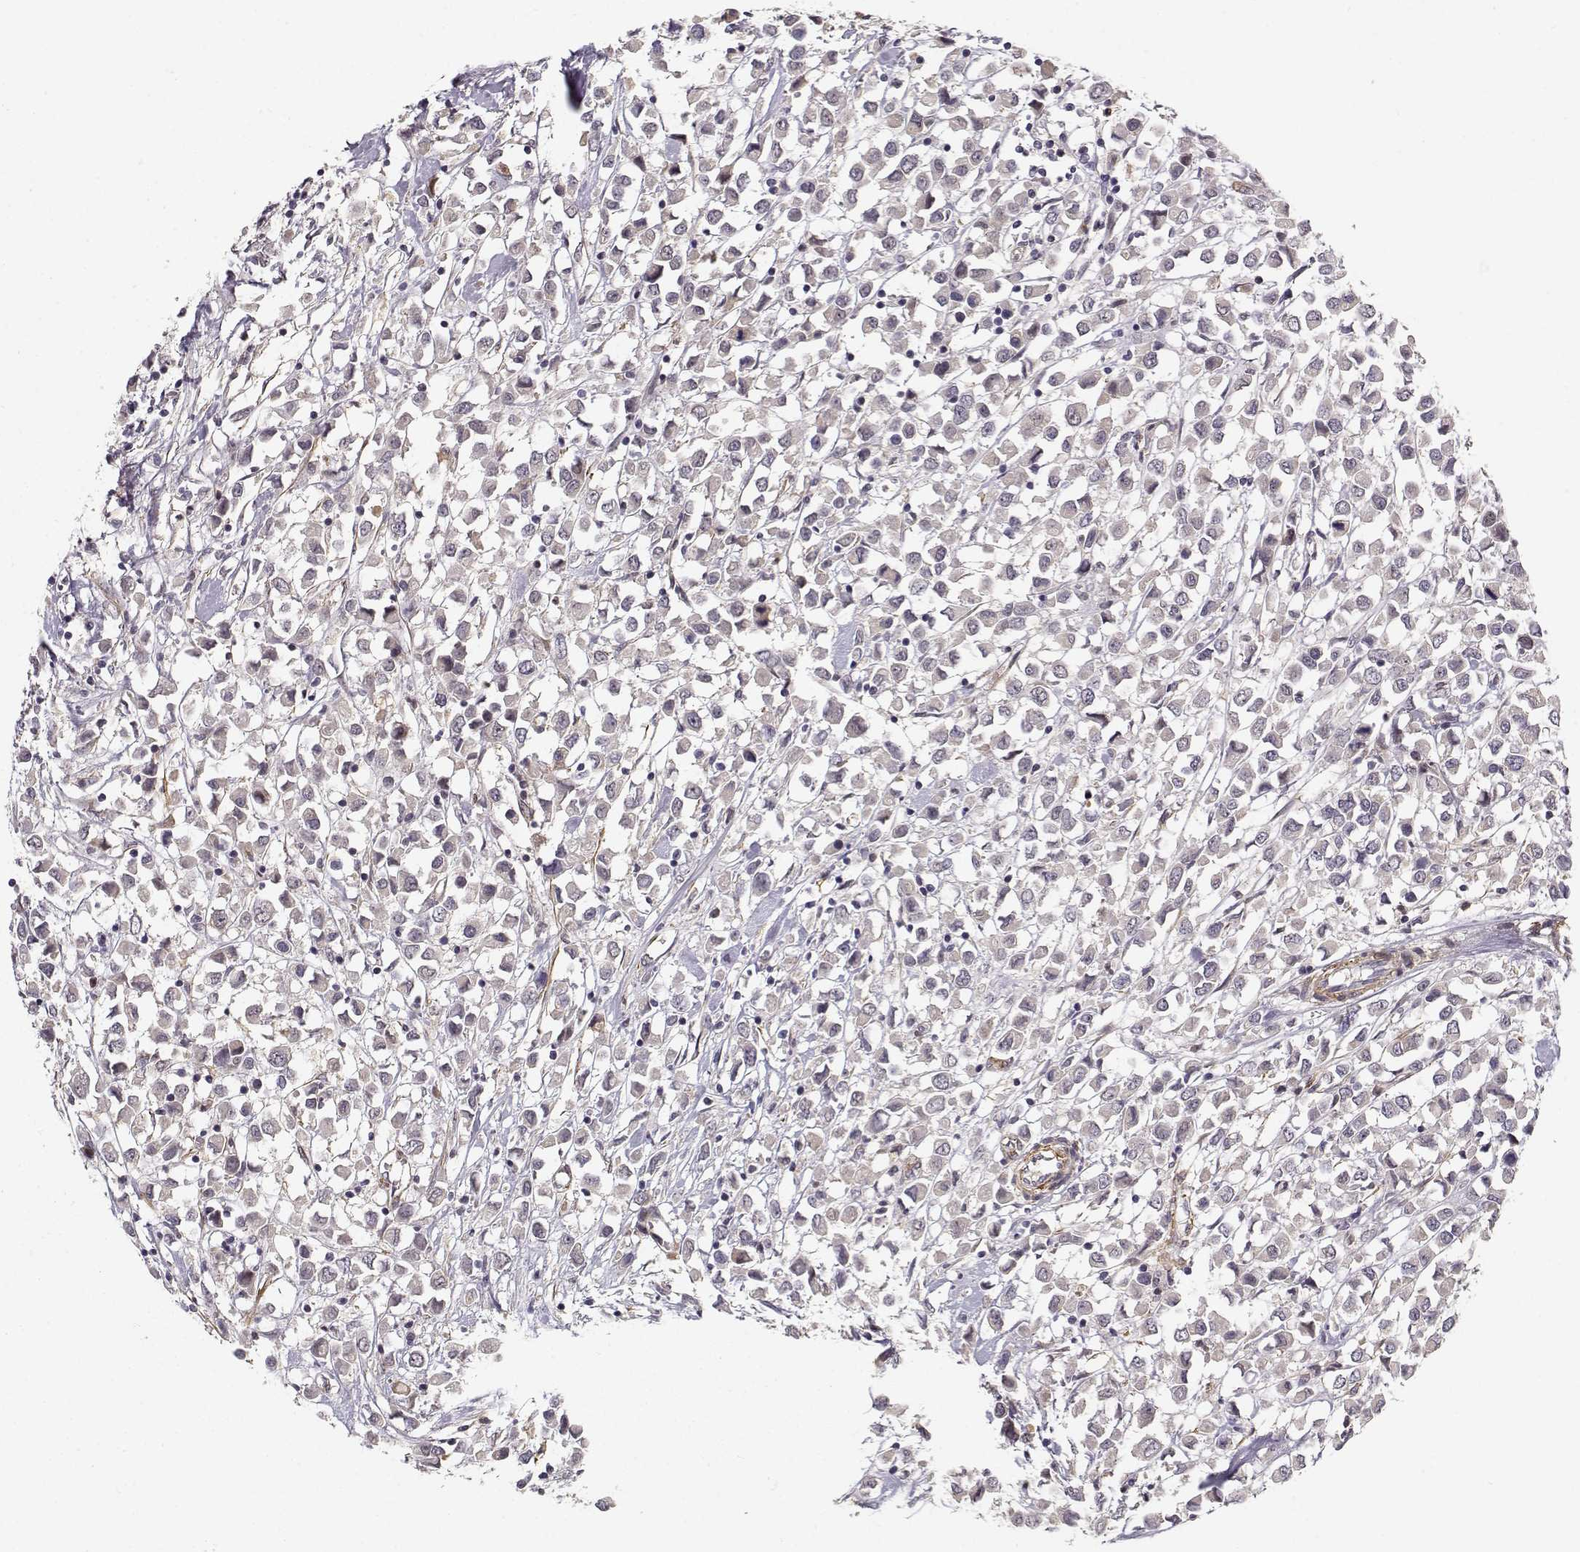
{"staining": {"intensity": "negative", "quantity": "none", "location": "none"}, "tissue": "breast cancer", "cell_type": "Tumor cells", "image_type": "cancer", "snomed": [{"axis": "morphology", "description": "Duct carcinoma"}, {"axis": "topography", "description": "Breast"}], "caption": "This is a photomicrograph of immunohistochemistry staining of breast cancer, which shows no staining in tumor cells. (Brightfield microscopy of DAB immunohistochemistry at high magnification).", "gene": "RGS9BP", "patient": {"sex": "female", "age": 61}}